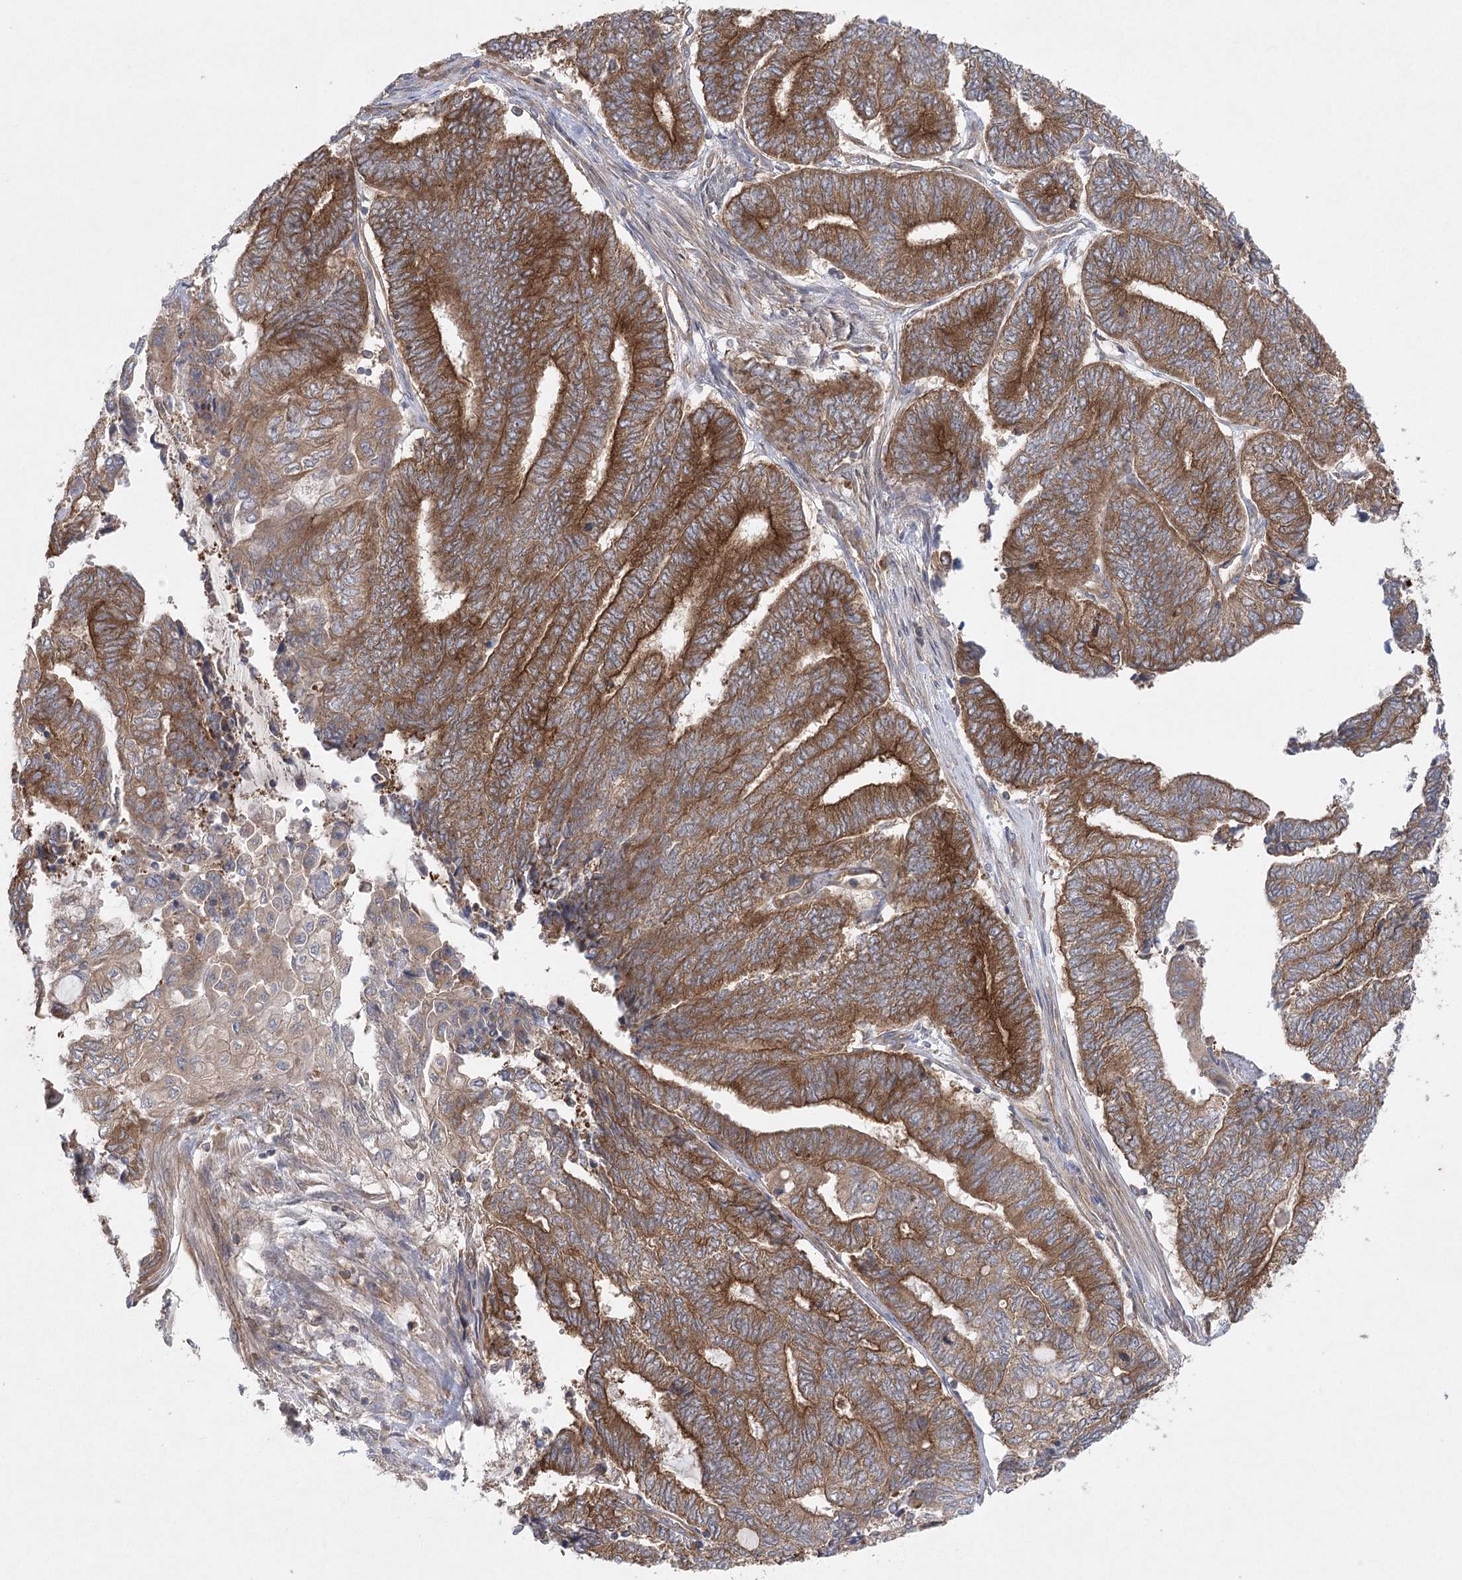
{"staining": {"intensity": "moderate", "quantity": ">75%", "location": "cytoplasmic/membranous"}, "tissue": "endometrial cancer", "cell_type": "Tumor cells", "image_type": "cancer", "snomed": [{"axis": "morphology", "description": "Adenocarcinoma, NOS"}, {"axis": "topography", "description": "Uterus"}, {"axis": "topography", "description": "Endometrium"}], "caption": "Human endometrial cancer (adenocarcinoma) stained with a protein marker shows moderate staining in tumor cells.", "gene": "EIF3A", "patient": {"sex": "female", "age": 70}}